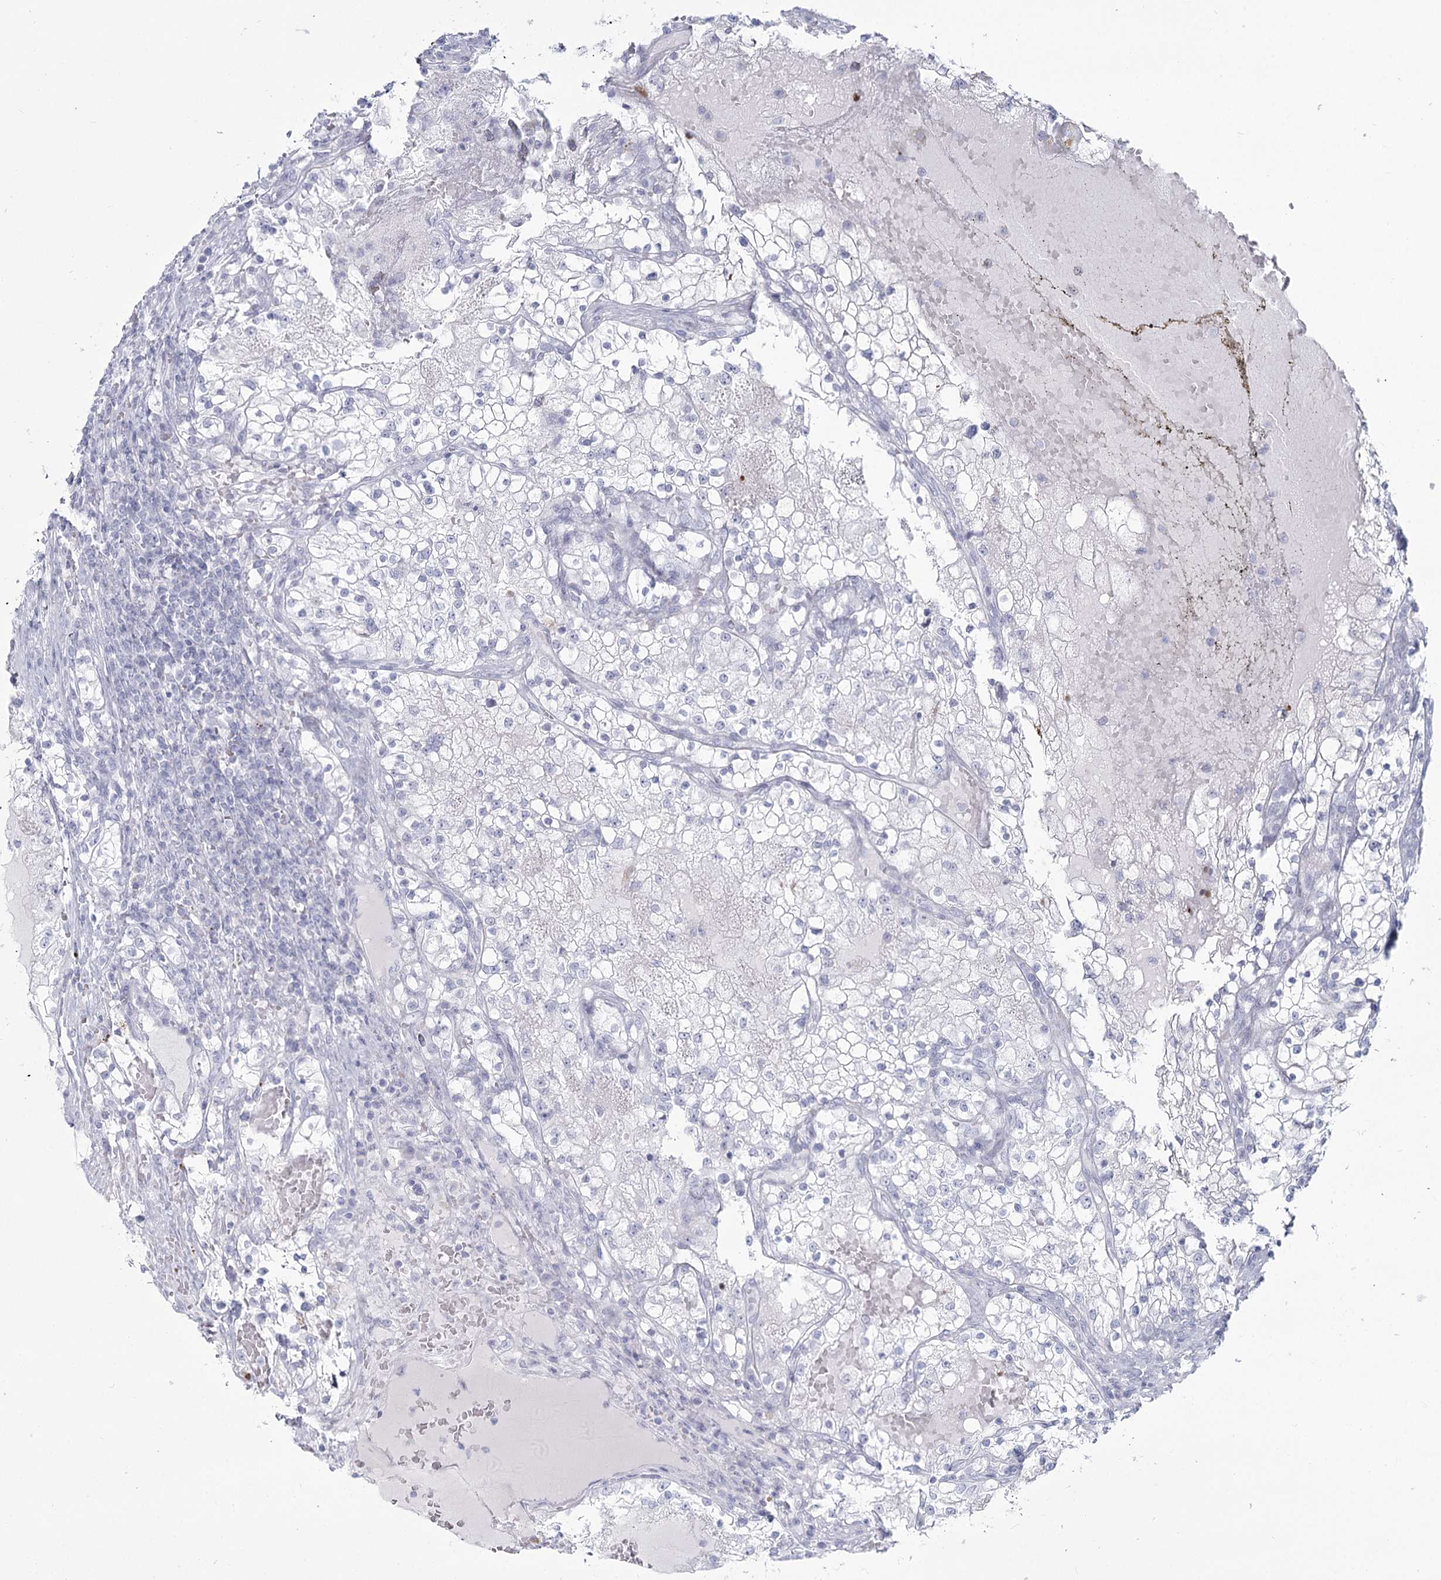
{"staining": {"intensity": "negative", "quantity": "none", "location": "none"}, "tissue": "renal cancer", "cell_type": "Tumor cells", "image_type": "cancer", "snomed": [{"axis": "morphology", "description": "Normal tissue, NOS"}, {"axis": "morphology", "description": "Adenocarcinoma, NOS"}, {"axis": "topography", "description": "Kidney"}], "caption": "IHC histopathology image of human renal cancer (adenocarcinoma) stained for a protein (brown), which exhibits no staining in tumor cells.", "gene": "SLC6A19", "patient": {"sex": "male", "age": 68}}